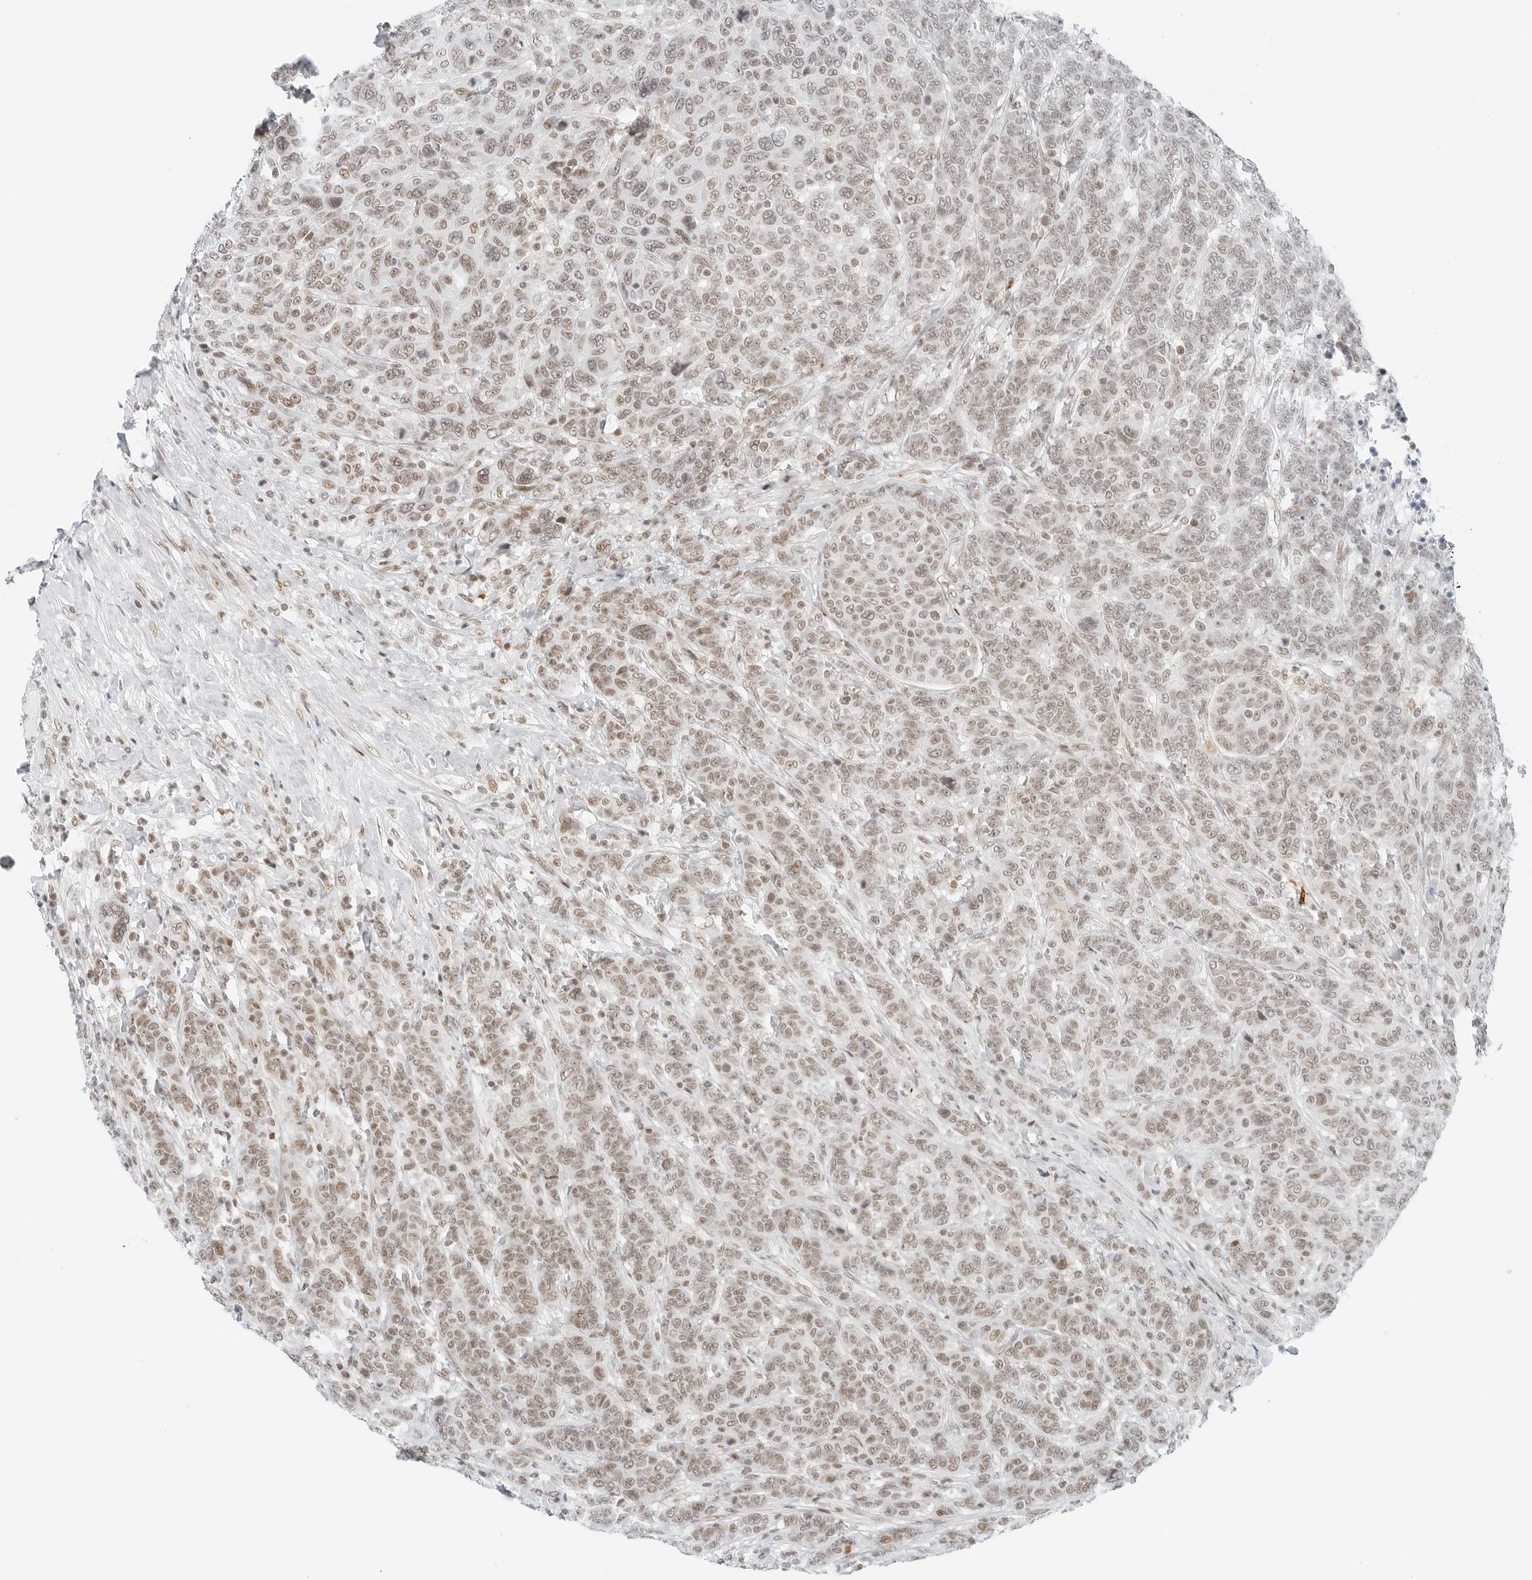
{"staining": {"intensity": "moderate", "quantity": ">75%", "location": "nuclear"}, "tissue": "breast cancer", "cell_type": "Tumor cells", "image_type": "cancer", "snomed": [{"axis": "morphology", "description": "Duct carcinoma"}, {"axis": "topography", "description": "Breast"}], "caption": "IHC histopathology image of neoplastic tissue: breast cancer (infiltrating ductal carcinoma) stained using immunohistochemistry (IHC) exhibits medium levels of moderate protein expression localized specifically in the nuclear of tumor cells, appearing as a nuclear brown color.", "gene": "CRTC2", "patient": {"sex": "female", "age": 37}}